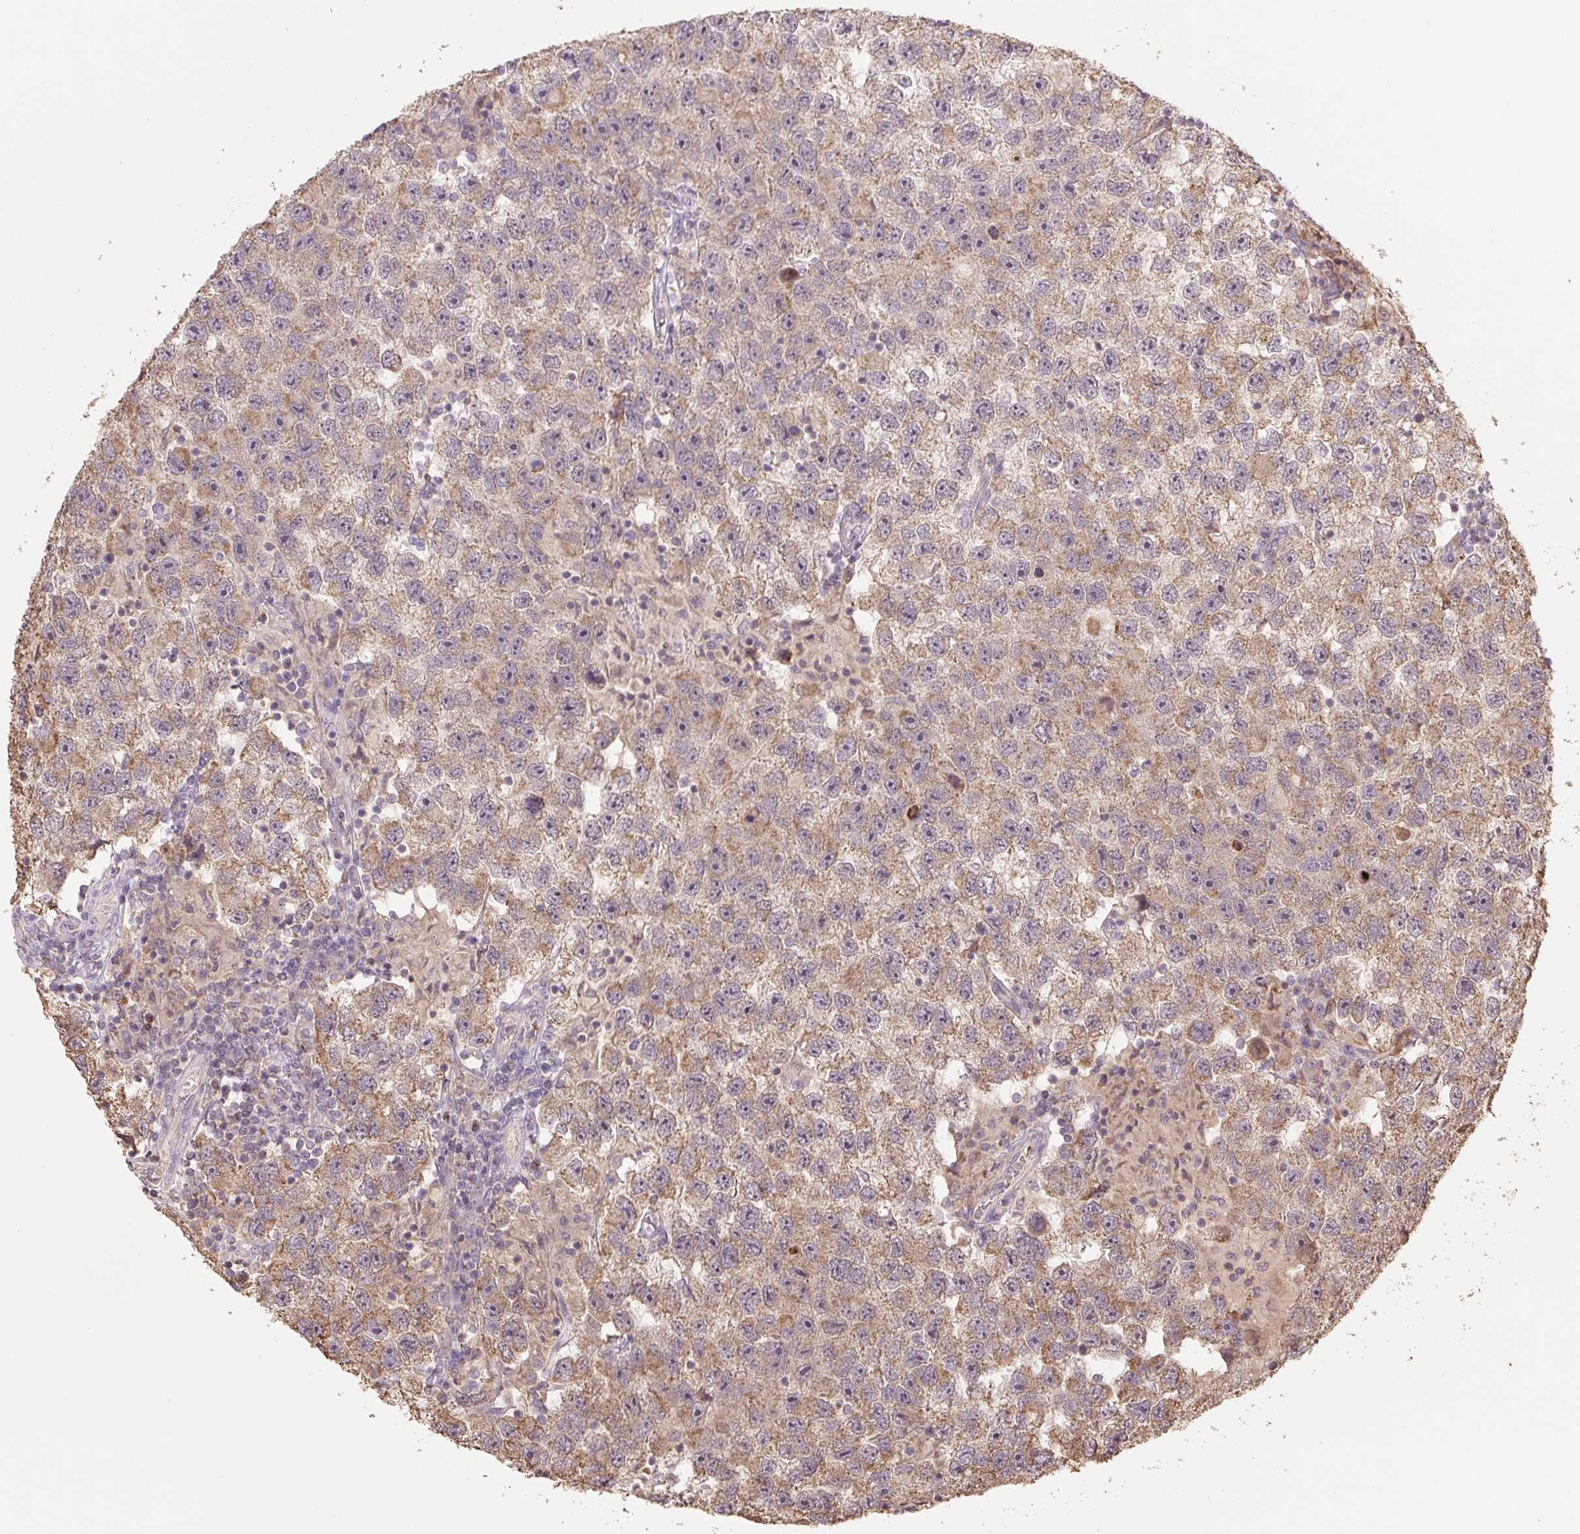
{"staining": {"intensity": "moderate", "quantity": ">75%", "location": "cytoplasmic/membranous"}, "tissue": "testis cancer", "cell_type": "Tumor cells", "image_type": "cancer", "snomed": [{"axis": "morphology", "description": "Seminoma, NOS"}, {"axis": "topography", "description": "Testis"}], "caption": "Moderate cytoplasmic/membranous expression for a protein is appreciated in approximately >75% of tumor cells of testis cancer using immunohistochemistry (IHC).", "gene": "TMEM160", "patient": {"sex": "male", "age": 26}}